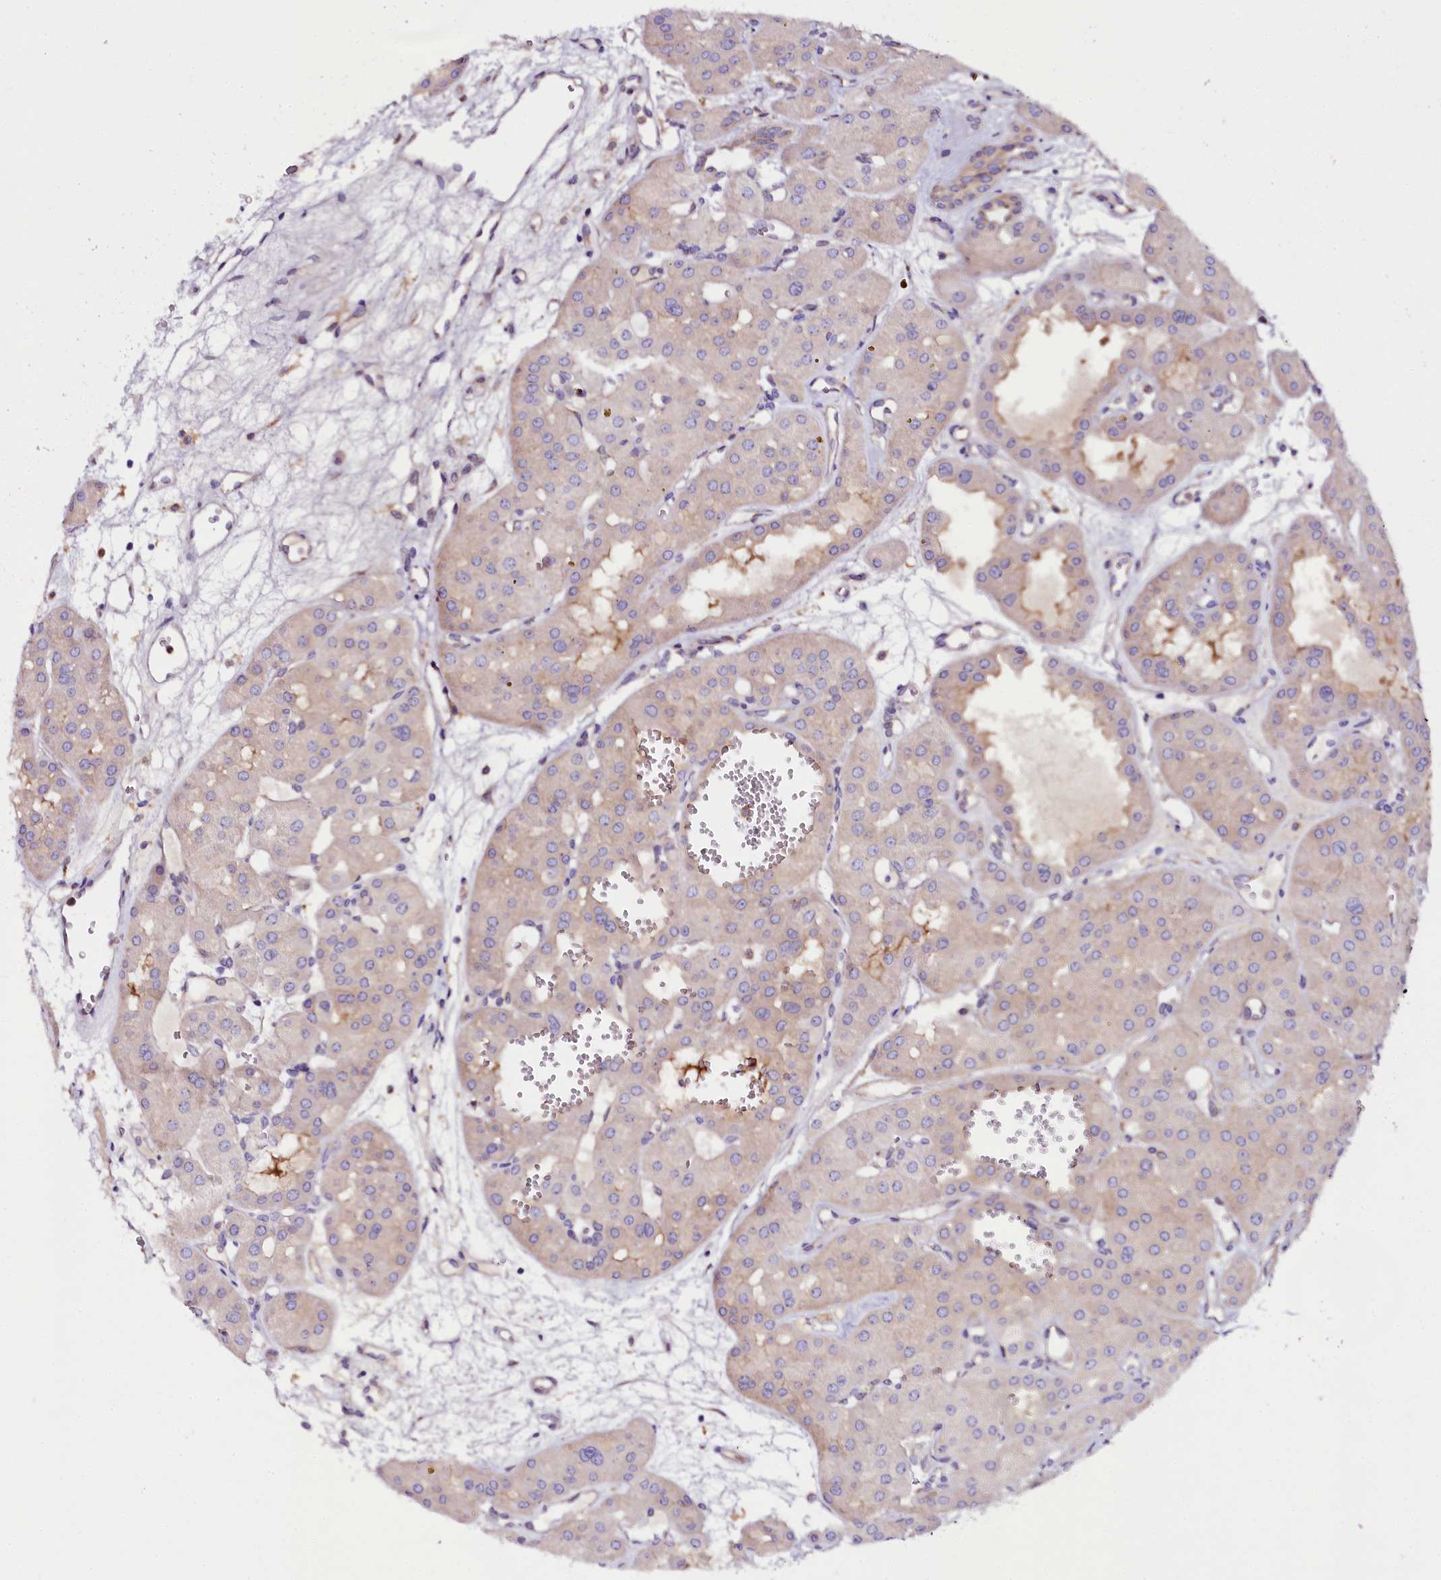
{"staining": {"intensity": "negative", "quantity": "none", "location": "none"}, "tissue": "renal cancer", "cell_type": "Tumor cells", "image_type": "cancer", "snomed": [{"axis": "morphology", "description": "Carcinoma, NOS"}, {"axis": "topography", "description": "Kidney"}], "caption": "DAB immunohistochemical staining of human renal cancer (carcinoma) displays no significant staining in tumor cells.", "gene": "OTOL1", "patient": {"sex": "female", "age": 75}}